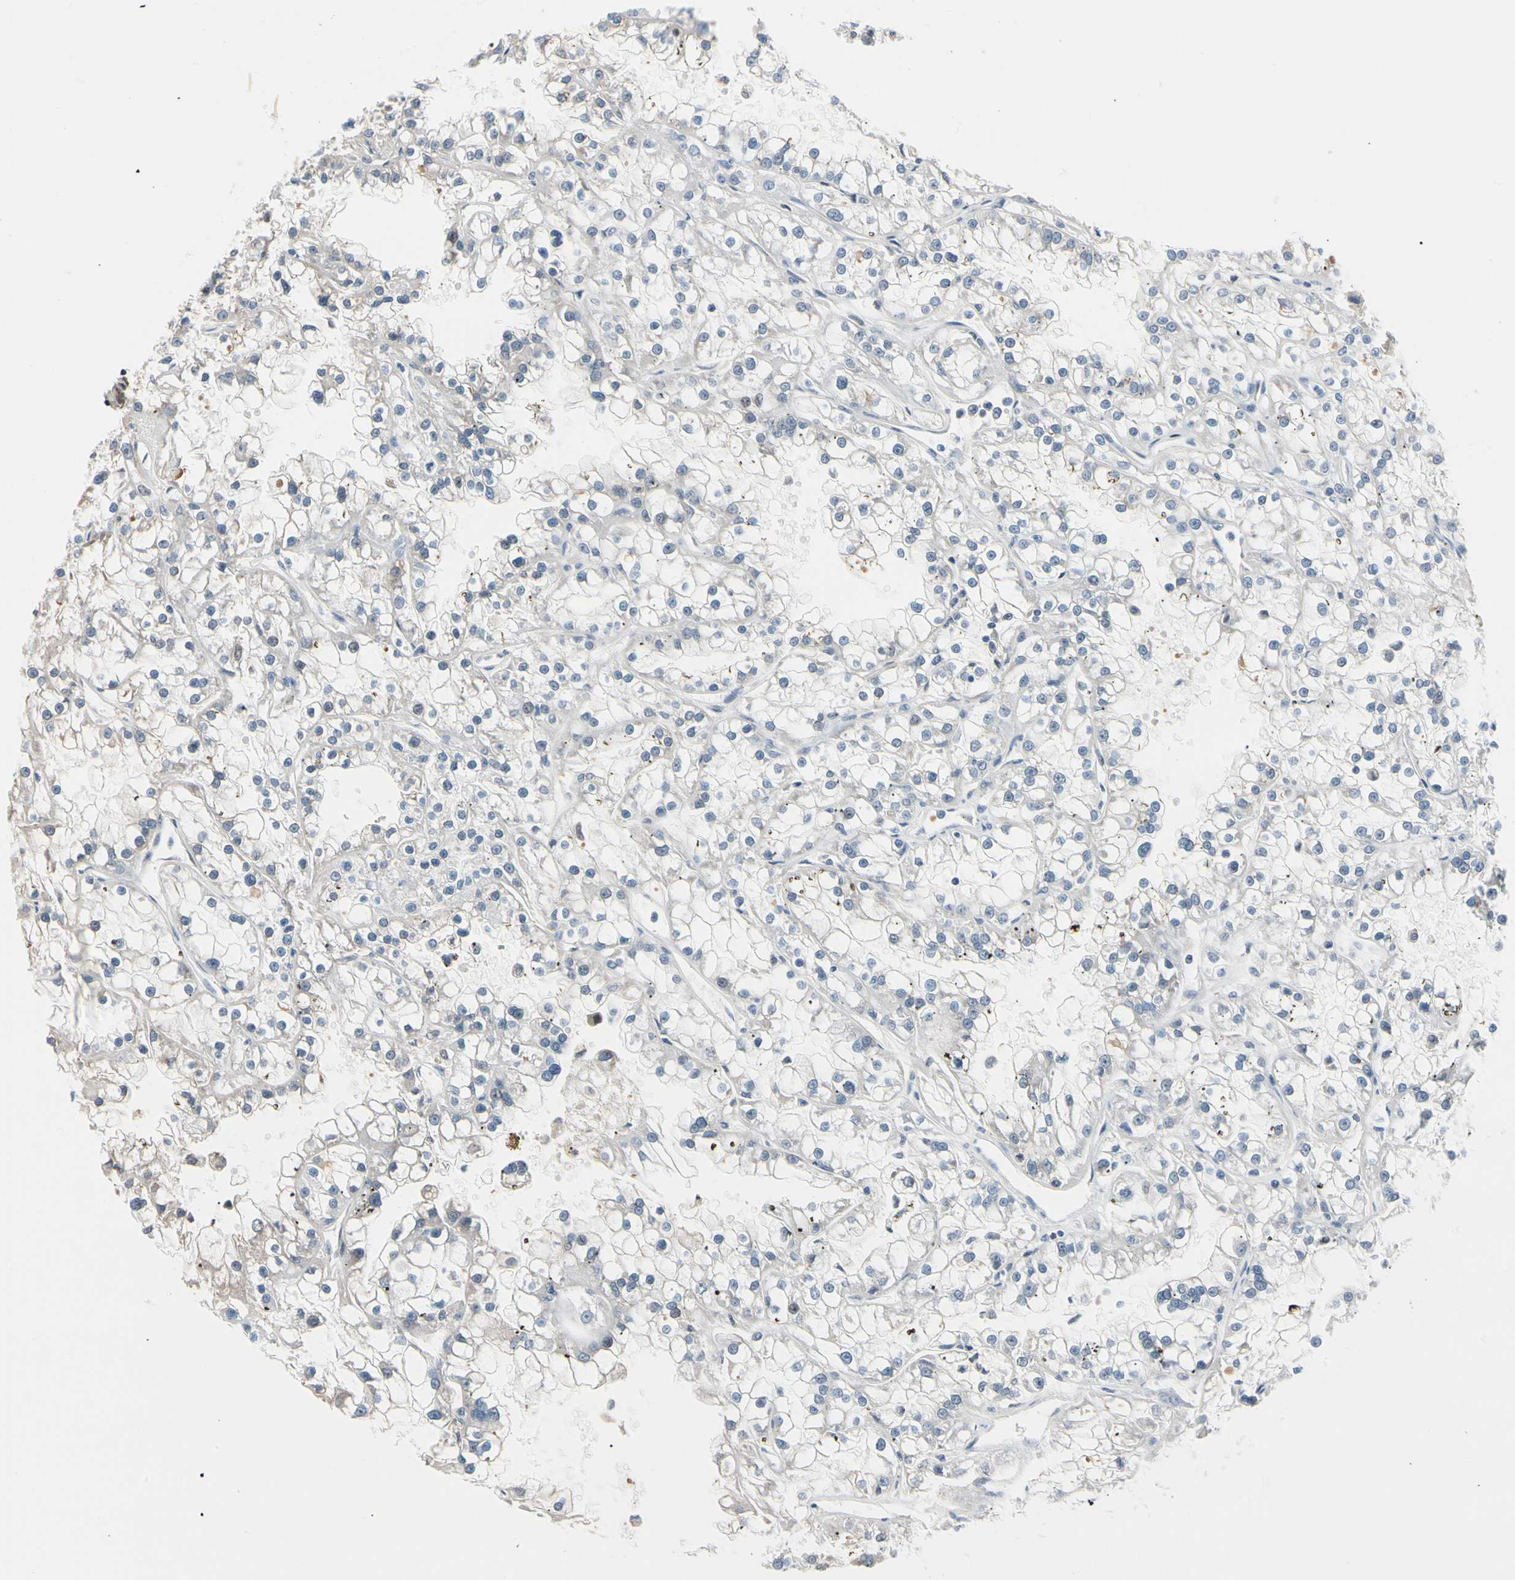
{"staining": {"intensity": "moderate", "quantity": "25%-75%", "location": "nuclear"}, "tissue": "renal cancer", "cell_type": "Tumor cells", "image_type": "cancer", "snomed": [{"axis": "morphology", "description": "Adenocarcinoma, NOS"}, {"axis": "topography", "description": "Kidney"}], "caption": "This is an image of IHC staining of renal cancer, which shows moderate positivity in the nuclear of tumor cells.", "gene": "FOXO3", "patient": {"sex": "female", "age": 52}}